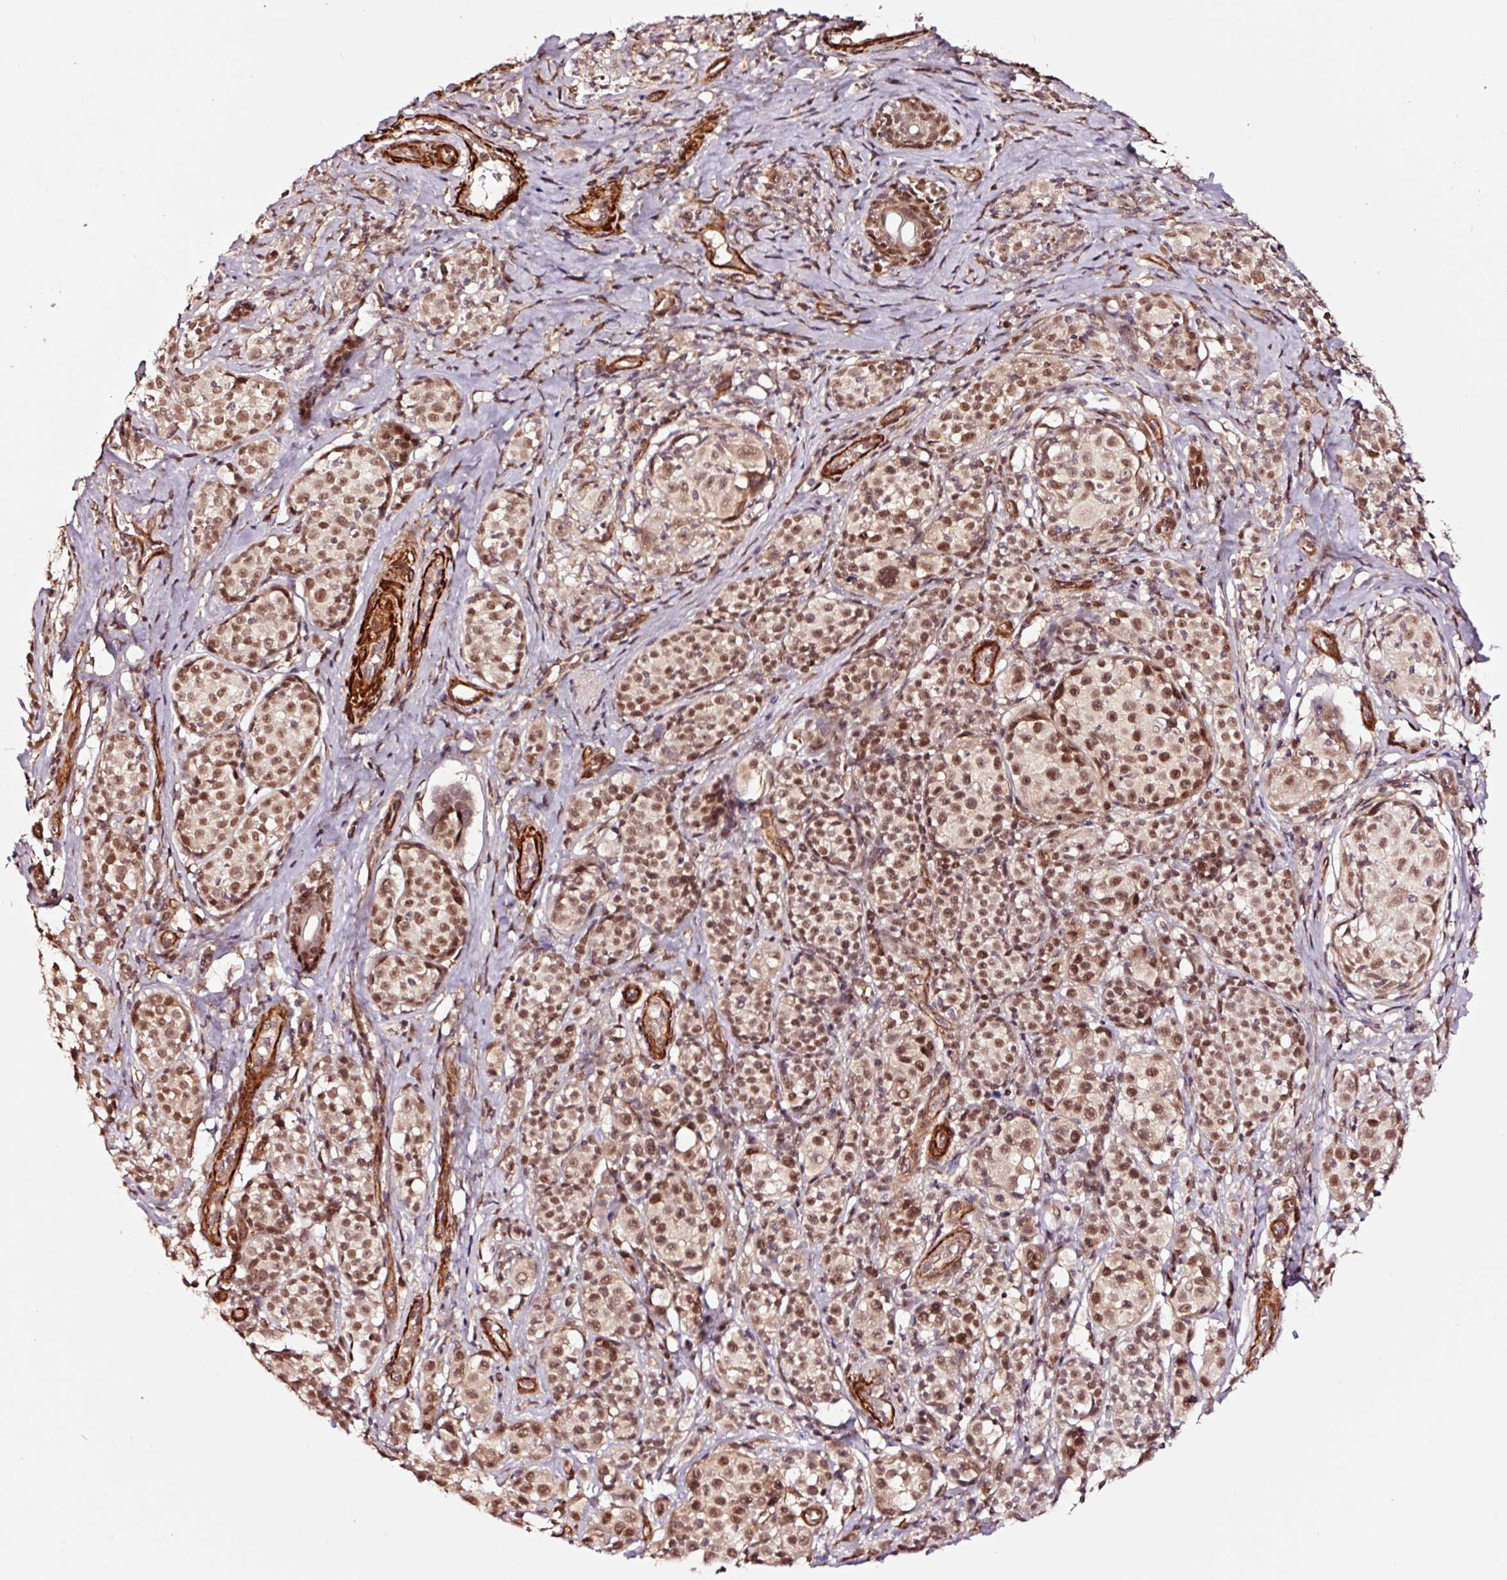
{"staining": {"intensity": "moderate", "quantity": ">75%", "location": "nuclear"}, "tissue": "melanoma", "cell_type": "Tumor cells", "image_type": "cancer", "snomed": [{"axis": "morphology", "description": "Malignant melanoma, NOS"}, {"axis": "topography", "description": "Skin"}], "caption": "Moderate nuclear positivity is present in approximately >75% of tumor cells in malignant melanoma.", "gene": "TPM1", "patient": {"sex": "female", "age": 35}}